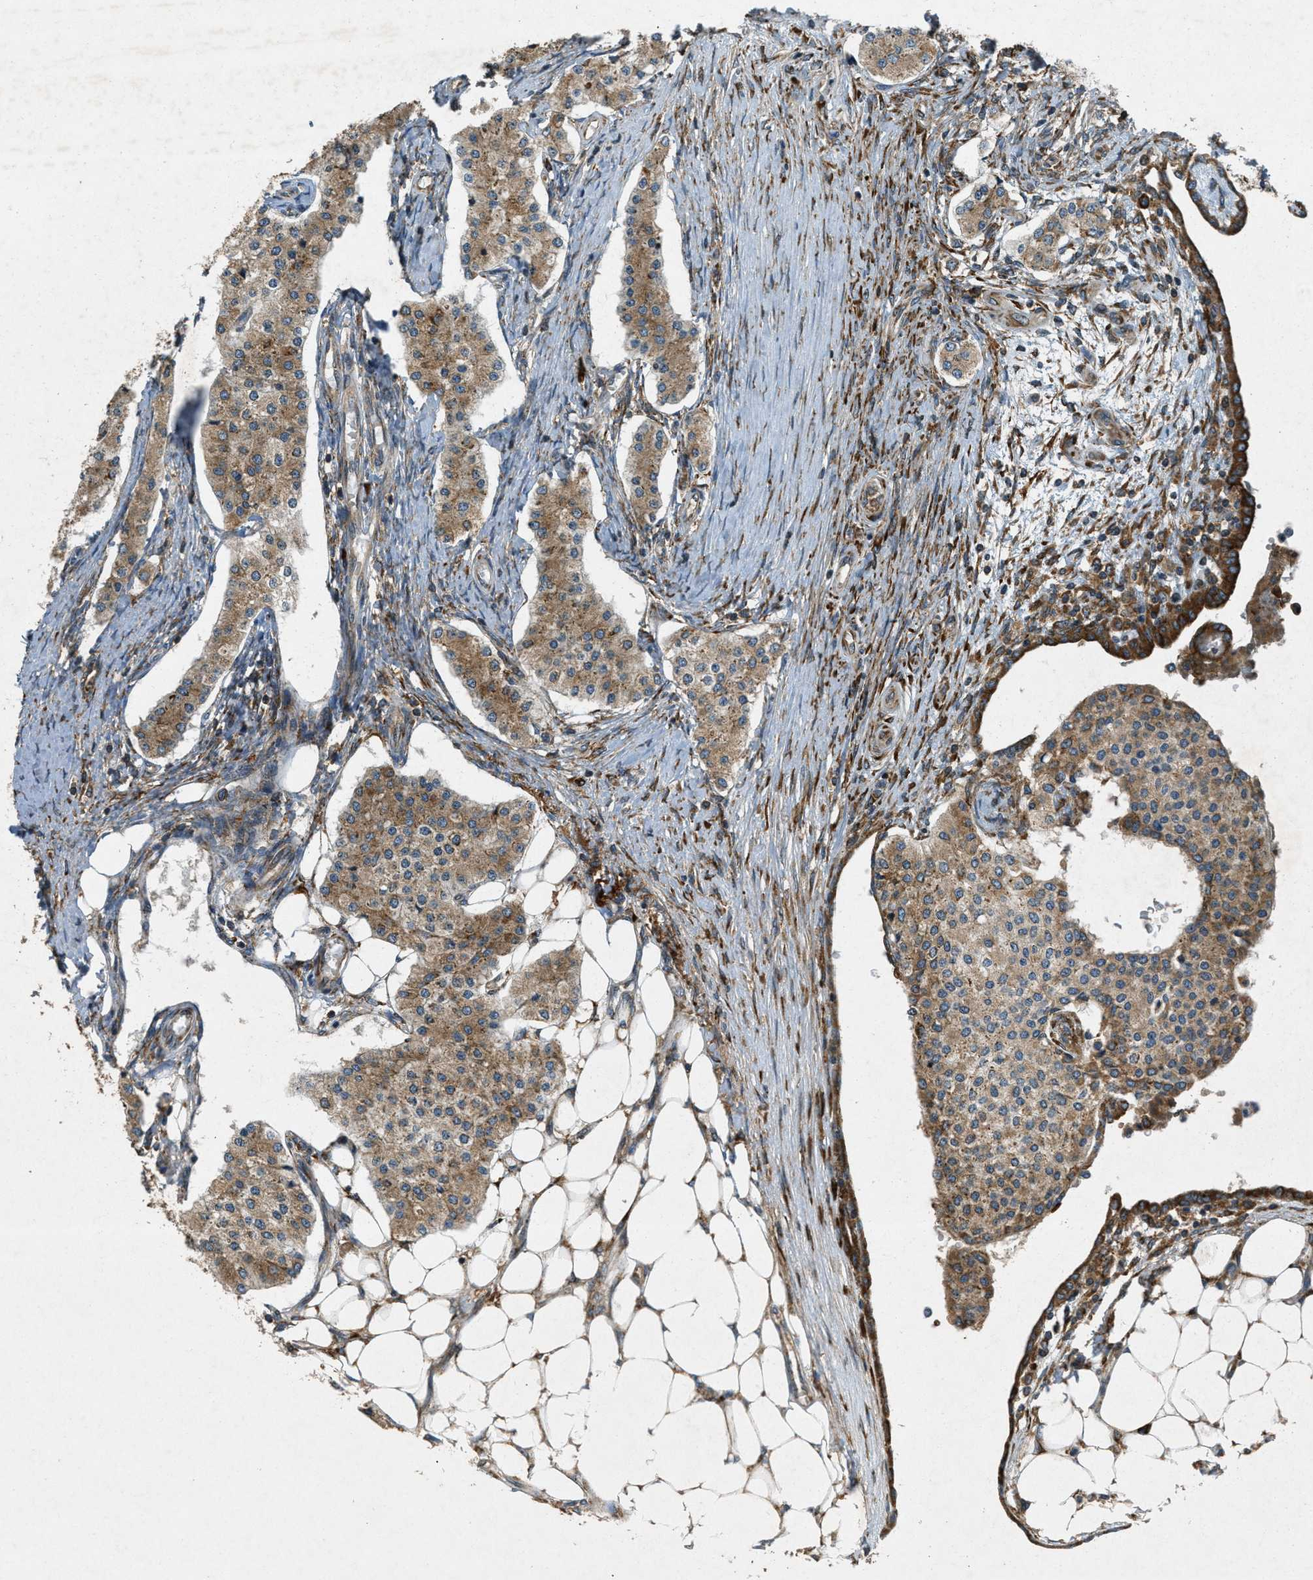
{"staining": {"intensity": "moderate", "quantity": ">75%", "location": "cytoplasmic/membranous"}, "tissue": "carcinoid", "cell_type": "Tumor cells", "image_type": "cancer", "snomed": [{"axis": "morphology", "description": "Carcinoid, malignant, NOS"}, {"axis": "topography", "description": "Colon"}], "caption": "Immunohistochemistry micrograph of neoplastic tissue: carcinoid stained using IHC demonstrates medium levels of moderate protein expression localized specifically in the cytoplasmic/membranous of tumor cells, appearing as a cytoplasmic/membranous brown color.", "gene": "PCDH18", "patient": {"sex": "female", "age": 52}}